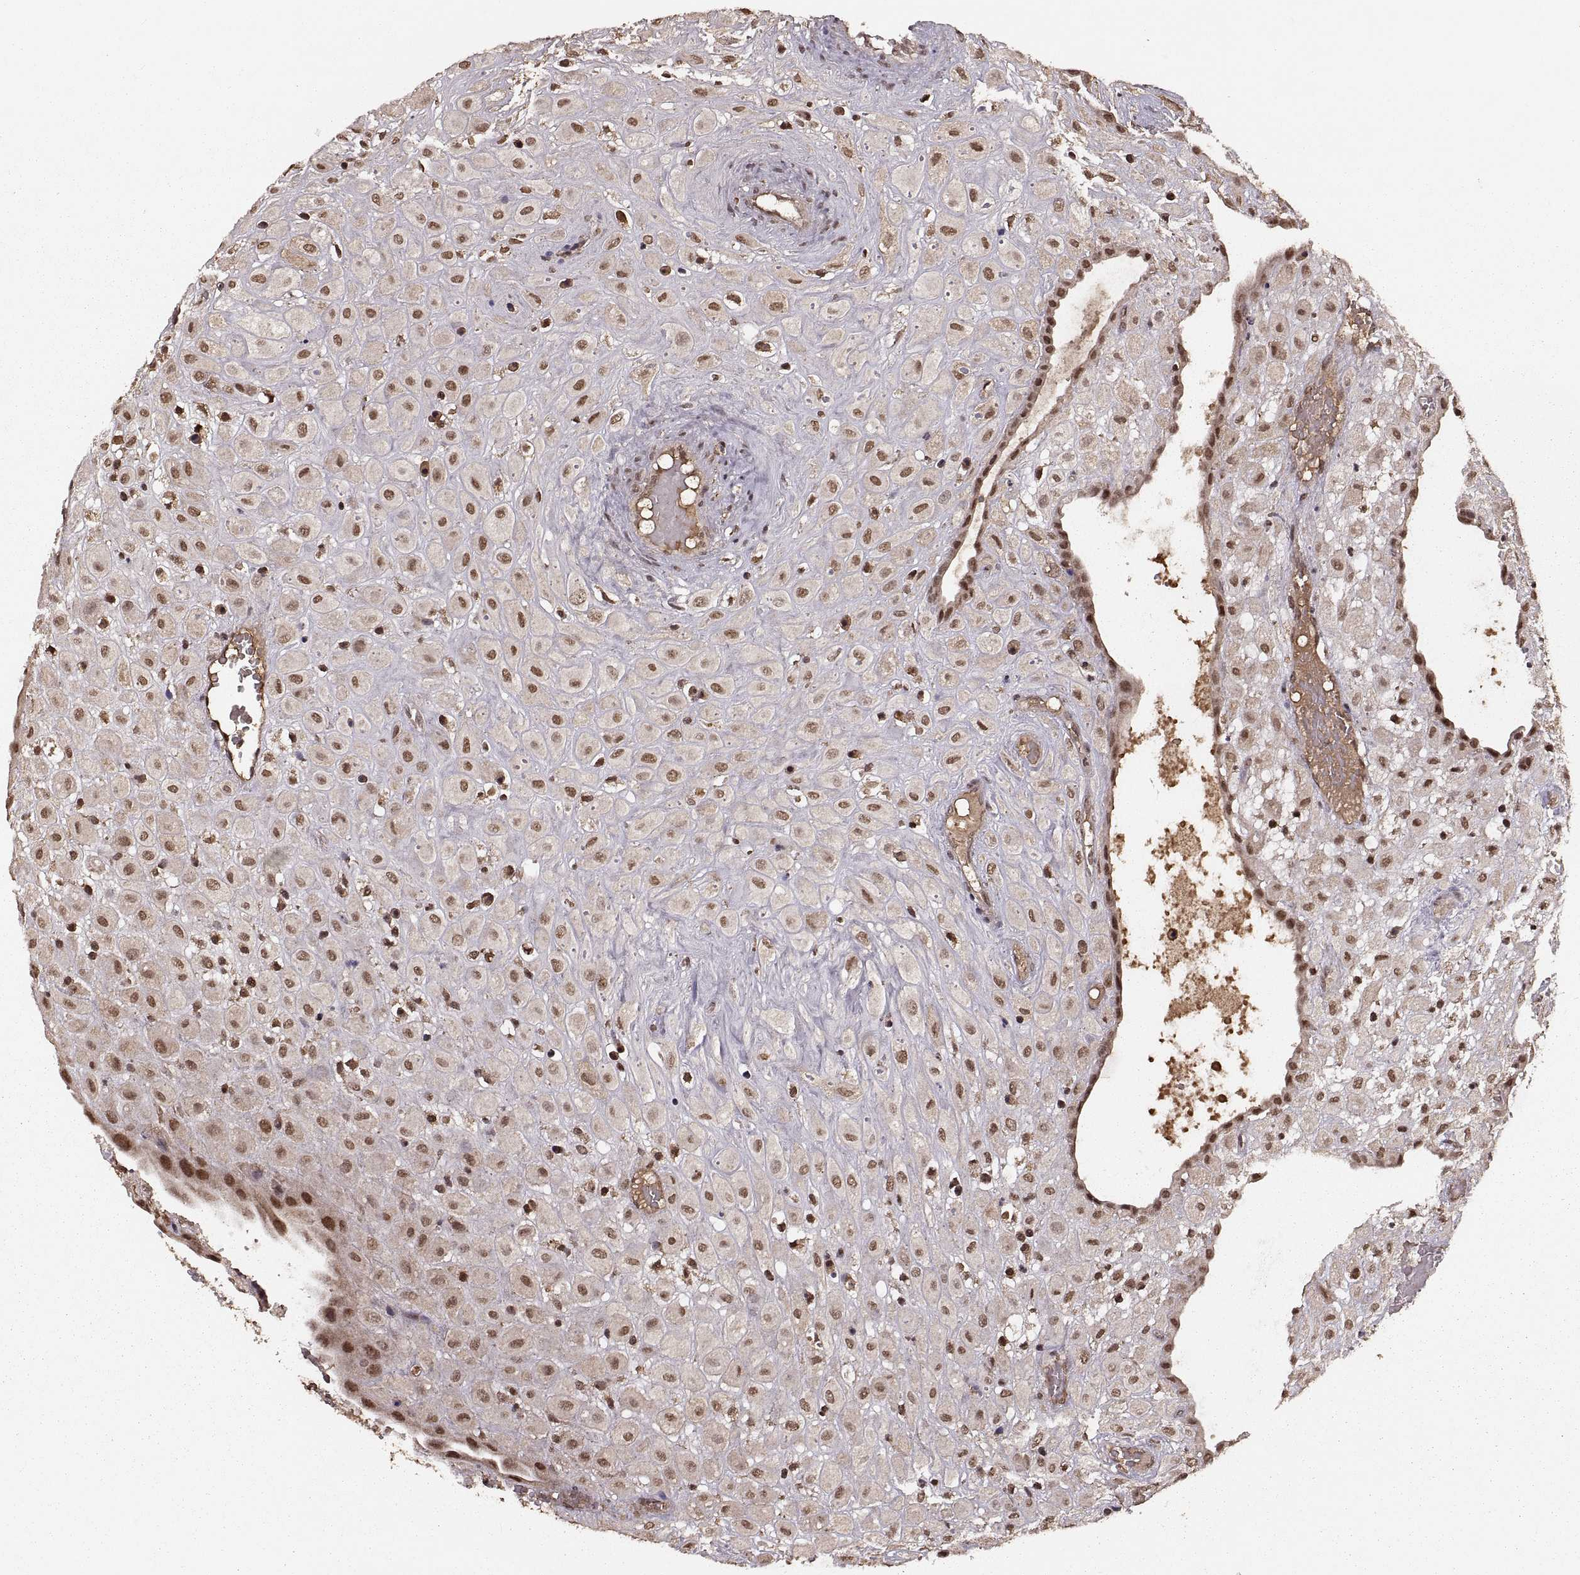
{"staining": {"intensity": "strong", "quantity": "25%-75%", "location": "nuclear"}, "tissue": "placenta", "cell_type": "Decidual cells", "image_type": "normal", "snomed": [{"axis": "morphology", "description": "Normal tissue, NOS"}, {"axis": "topography", "description": "Placenta"}], "caption": "Protein expression analysis of normal human placenta reveals strong nuclear positivity in about 25%-75% of decidual cells.", "gene": "RFT1", "patient": {"sex": "female", "age": 24}}